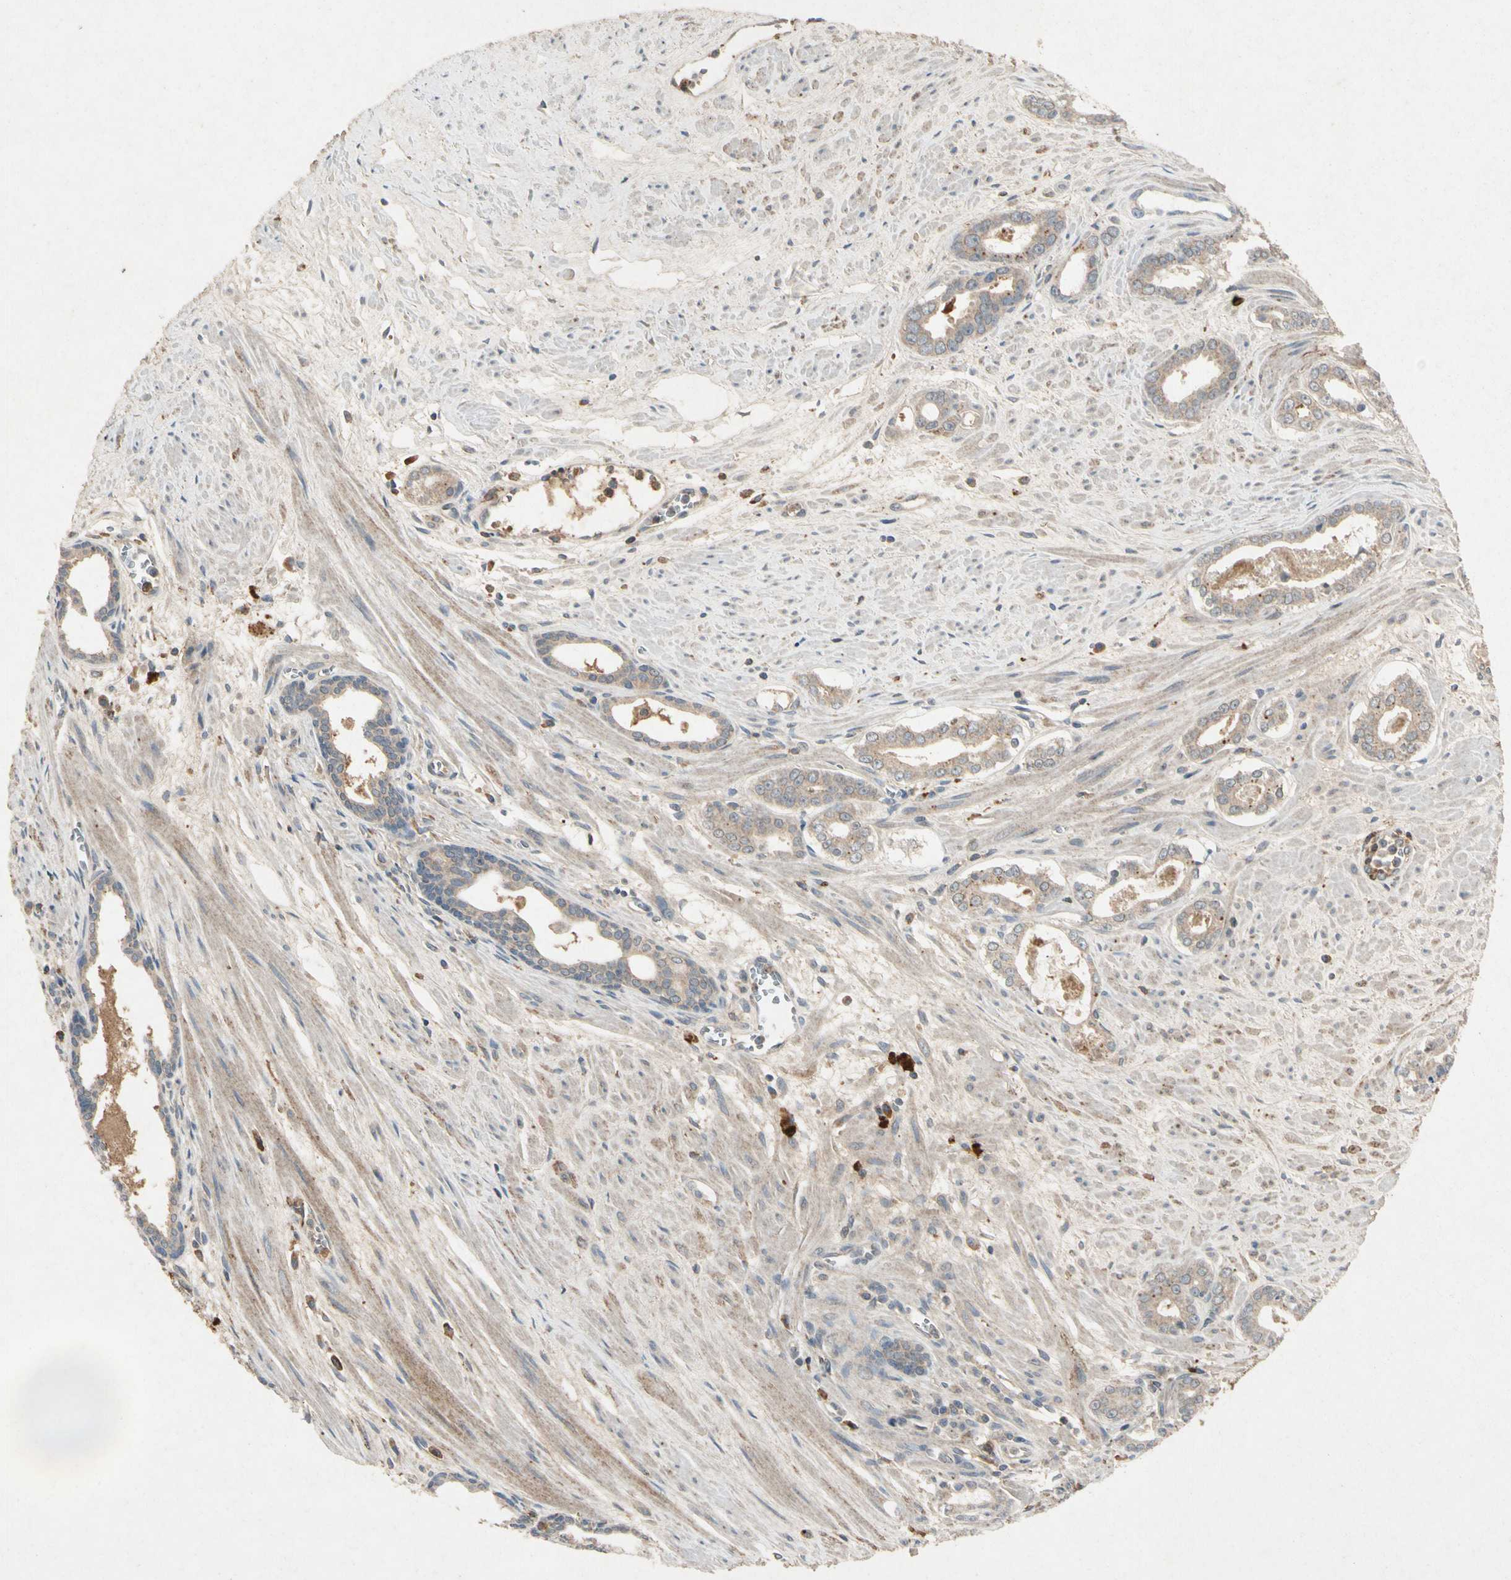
{"staining": {"intensity": "weak", "quantity": "25%-75%", "location": "cytoplasmic/membranous"}, "tissue": "prostate cancer", "cell_type": "Tumor cells", "image_type": "cancer", "snomed": [{"axis": "morphology", "description": "Adenocarcinoma, Low grade"}, {"axis": "topography", "description": "Prostate"}], "caption": "Immunohistochemistry (IHC) of adenocarcinoma (low-grade) (prostate) displays low levels of weak cytoplasmic/membranous positivity in about 25%-75% of tumor cells.", "gene": "GPLD1", "patient": {"sex": "male", "age": 57}}